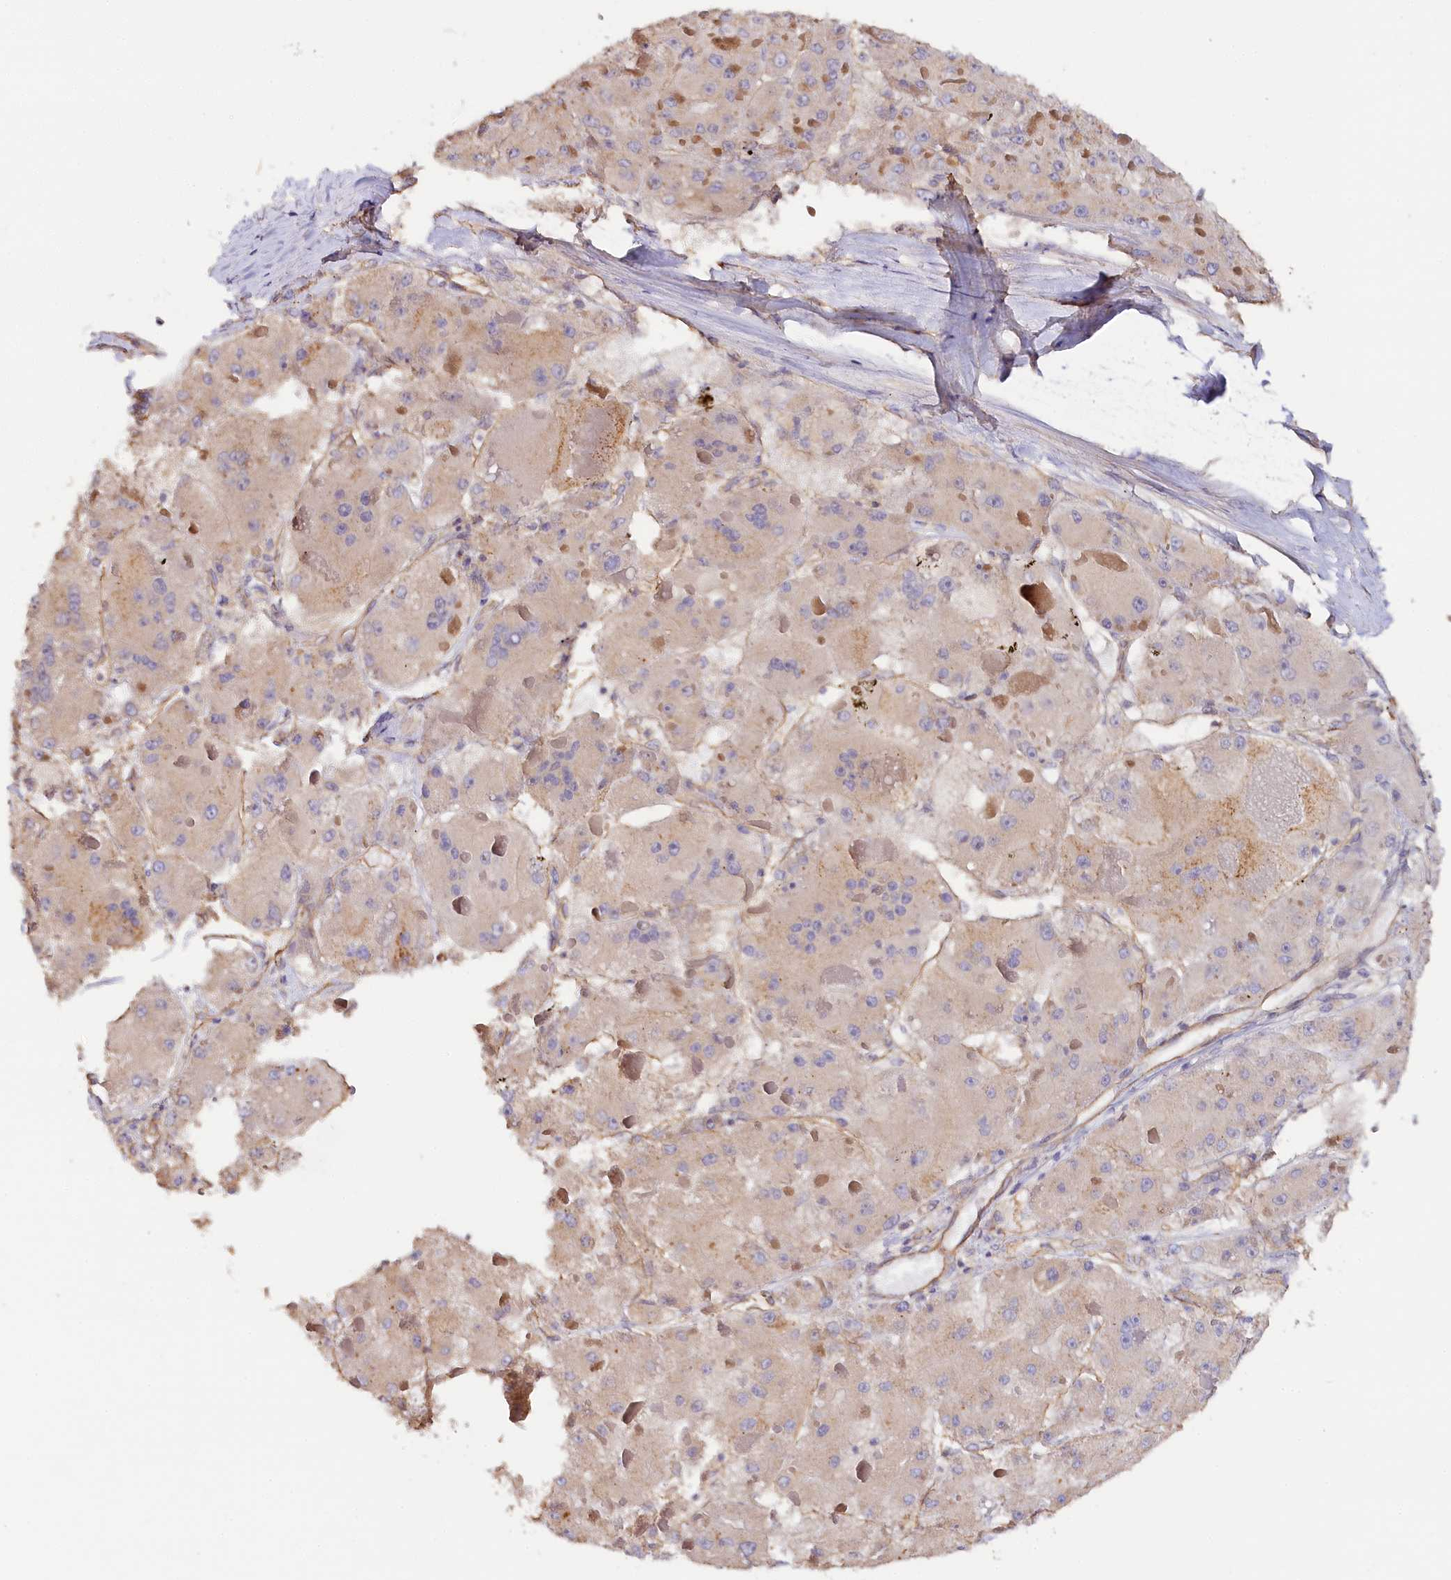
{"staining": {"intensity": "weak", "quantity": "<25%", "location": "cytoplasmic/membranous"}, "tissue": "liver cancer", "cell_type": "Tumor cells", "image_type": "cancer", "snomed": [{"axis": "morphology", "description": "Carcinoma, Hepatocellular, NOS"}, {"axis": "topography", "description": "Liver"}], "caption": "The image shows no staining of tumor cells in hepatocellular carcinoma (liver).", "gene": "KATNB1", "patient": {"sex": "female", "age": 73}}